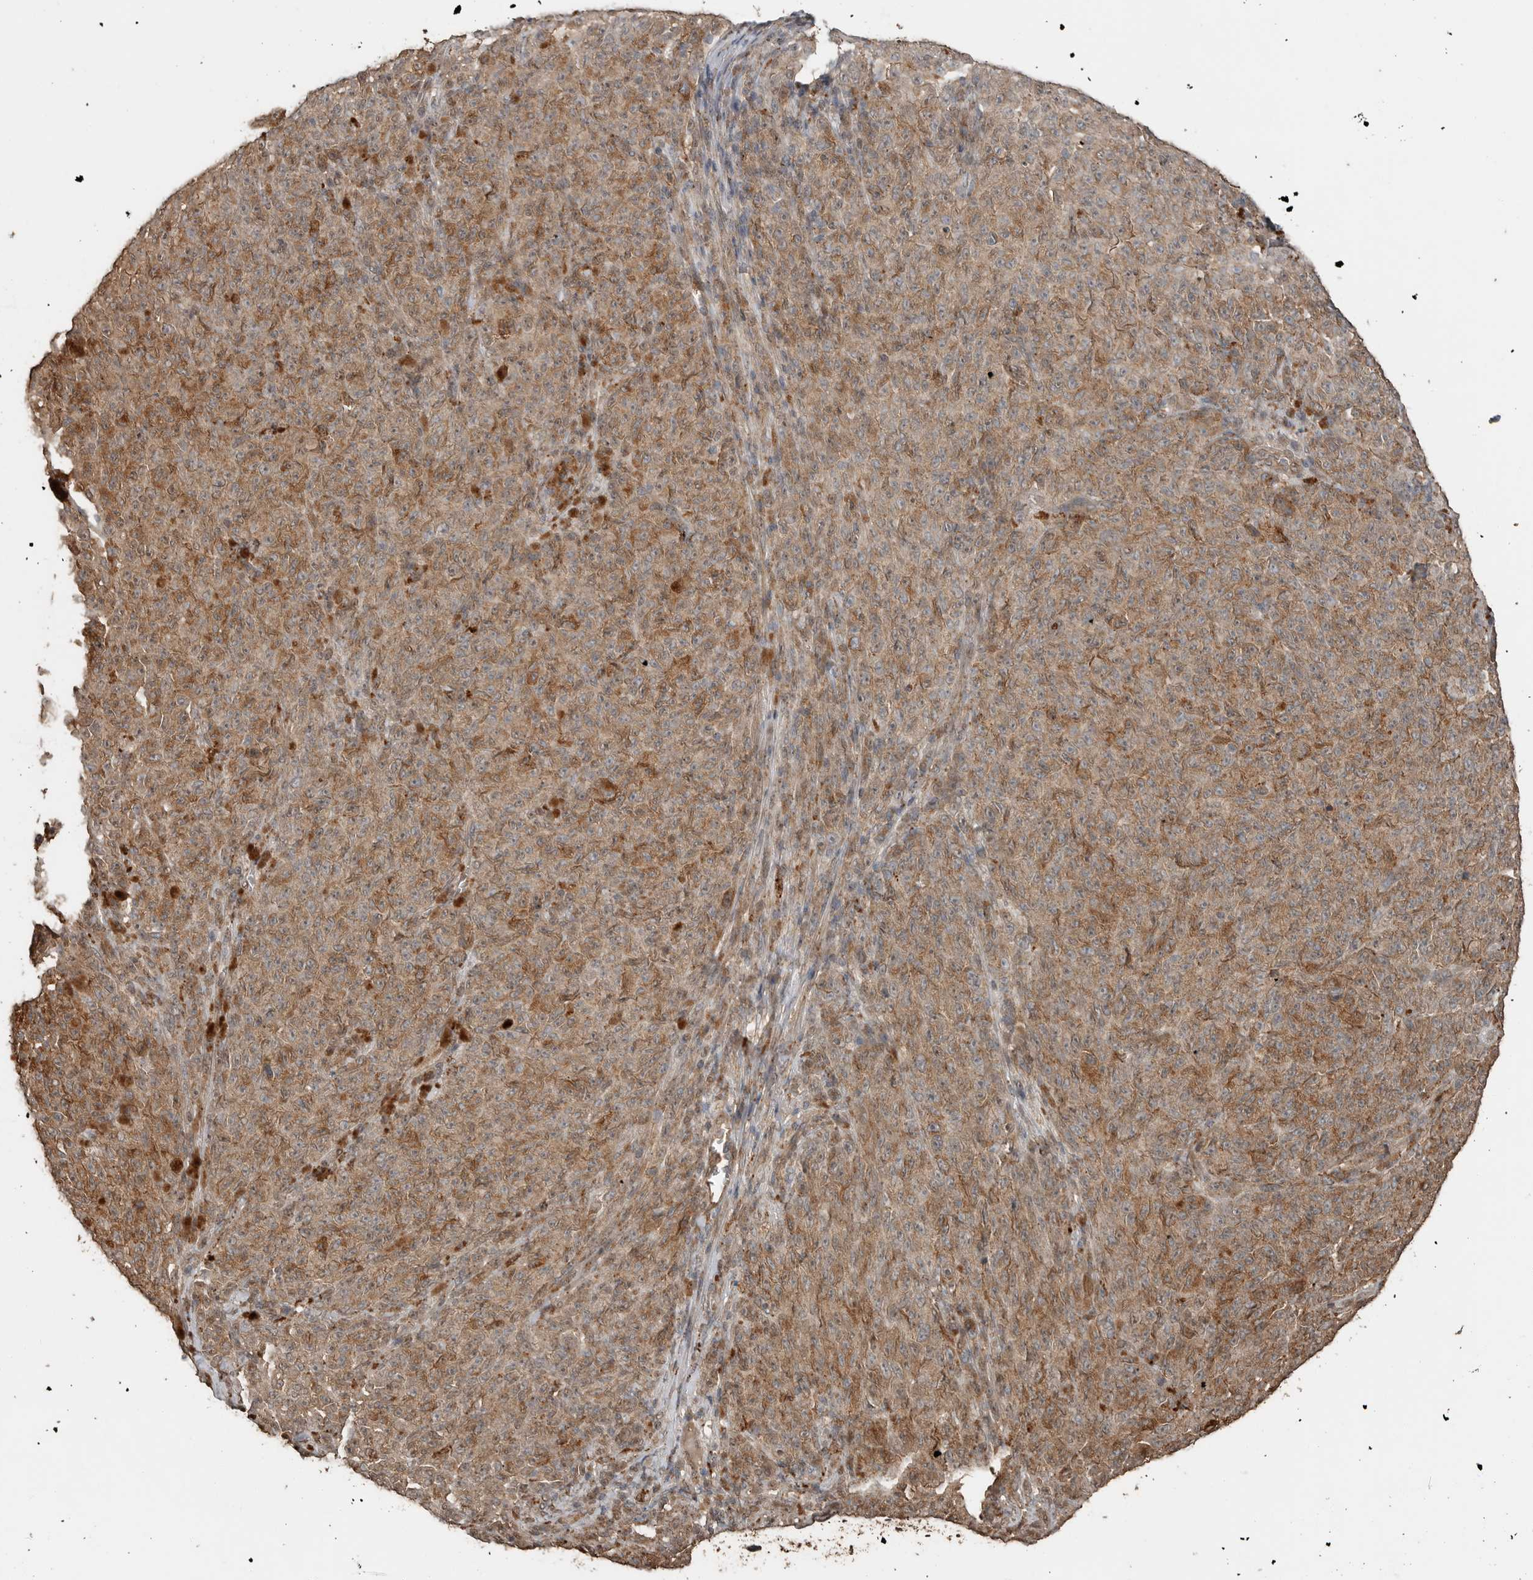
{"staining": {"intensity": "moderate", "quantity": ">75%", "location": "cytoplasmic/membranous"}, "tissue": "melanoma", "cell_type": "Tumor cells", "image_type": "cancer", "snomed": [{"axis": "morphology", "description": "Malignant melanoma, NOS"}, {"axis": "topography", "description": "Skin"}], "caption": "Immunohistochemical staining of melanoma shows moderate cytoplasmic/membranous protein staining in about >75% of tumor cells. The protein is shown in brown color, while the nuclei are stained blue.", "gene": "BLZF1", "patient": {"sex": "female", "age": 82}}